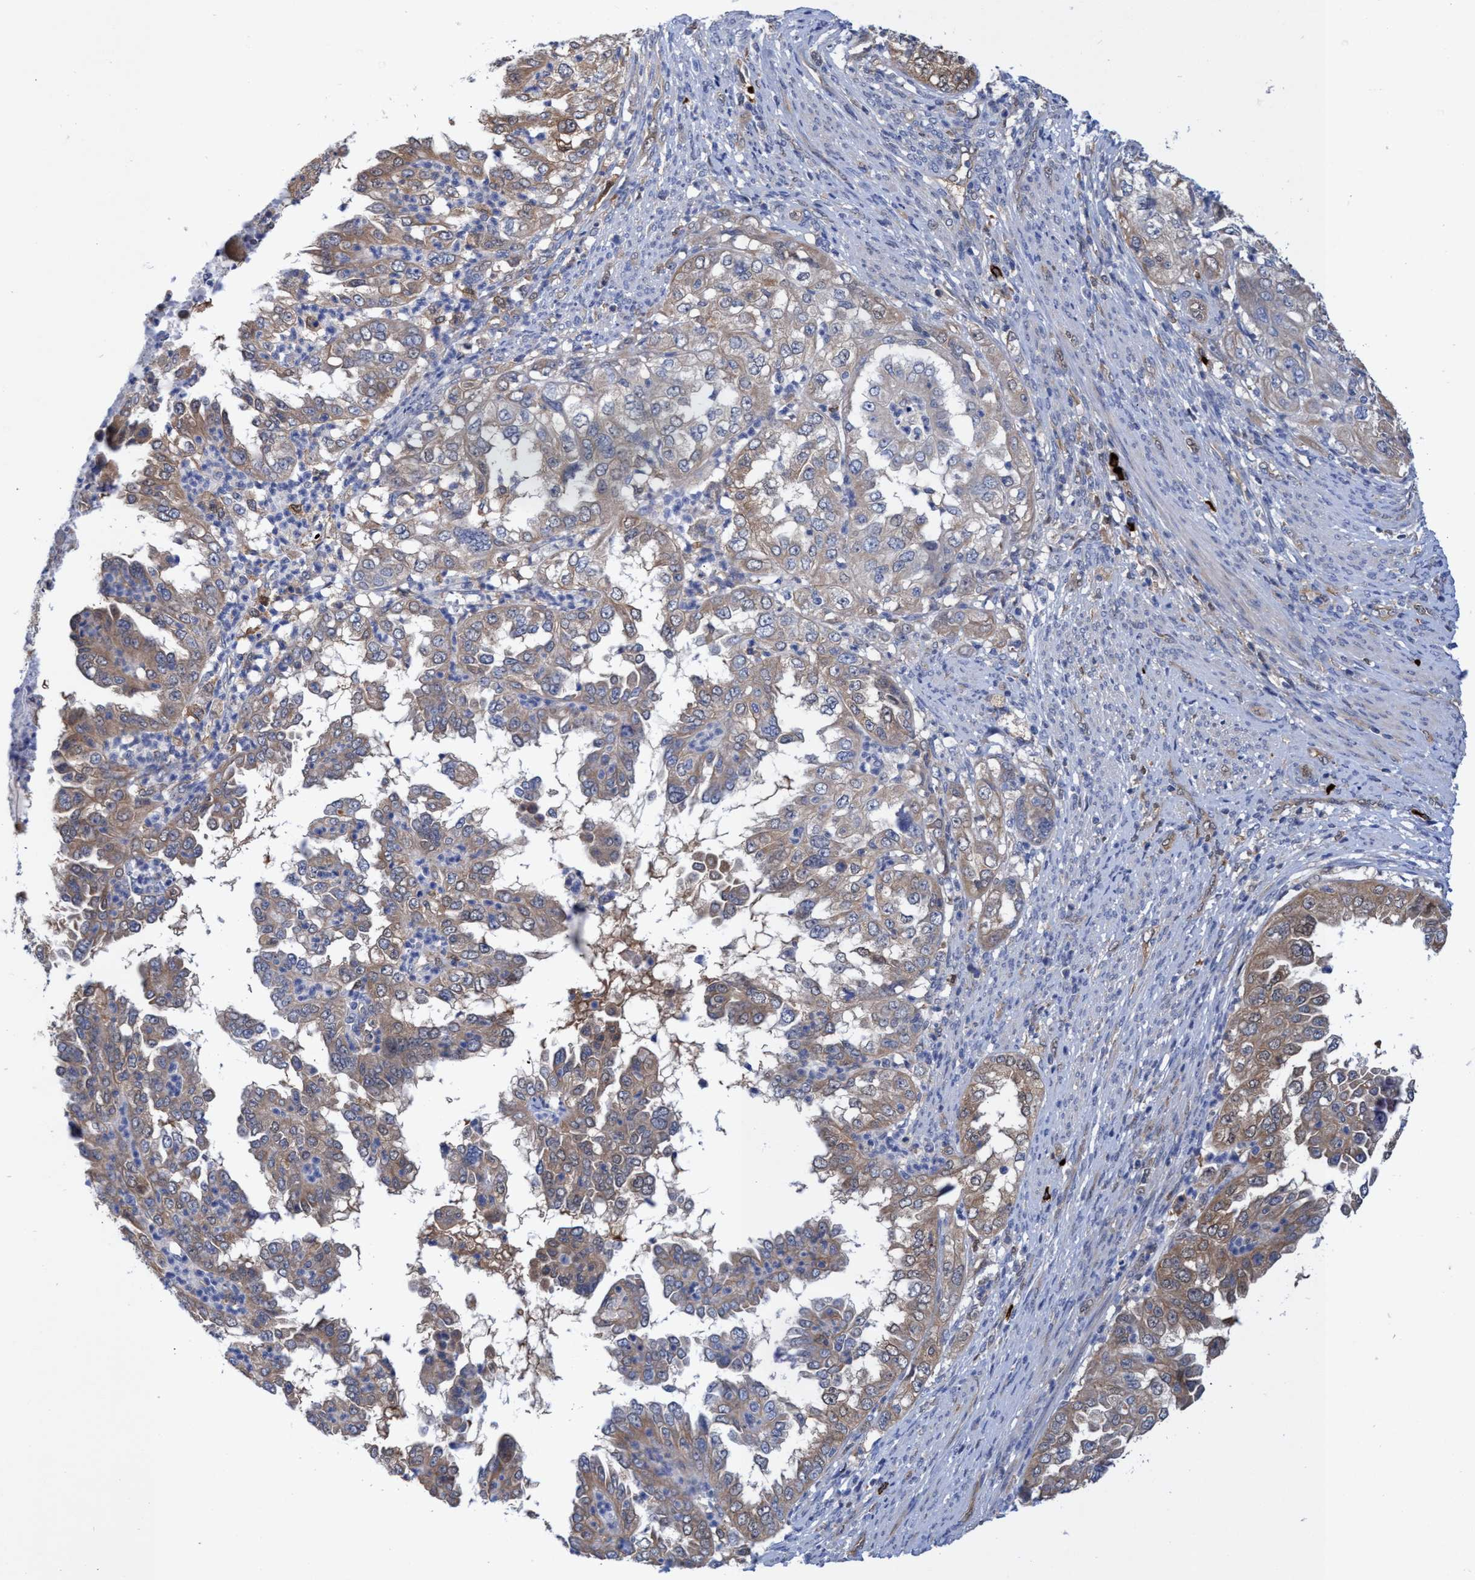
{"staining": {"intensity": "moderate", "quantity": ">75%", "location": "cytoplasmic/membranous"}, "tissue": "endometrial cancer", "cell_type": "Tumor cells", "image_type": "cancer", "snomed": [{"axis": "morphology", "description": "Adenocarcinoma, NOS"}, {"axis": "topography", "description": "Endometrium"}], "caption": "Endometrial cancer (adenocarcinoma) stained with DAB (3,3'-diaminobenzidine) immunohistochemistry shows medium levels of moderate cytoplasmic/membranous positivity in approximately >75% of tumor cells.", "gene": "PNPO", "patient": {"sex": "female", "age": 85}}